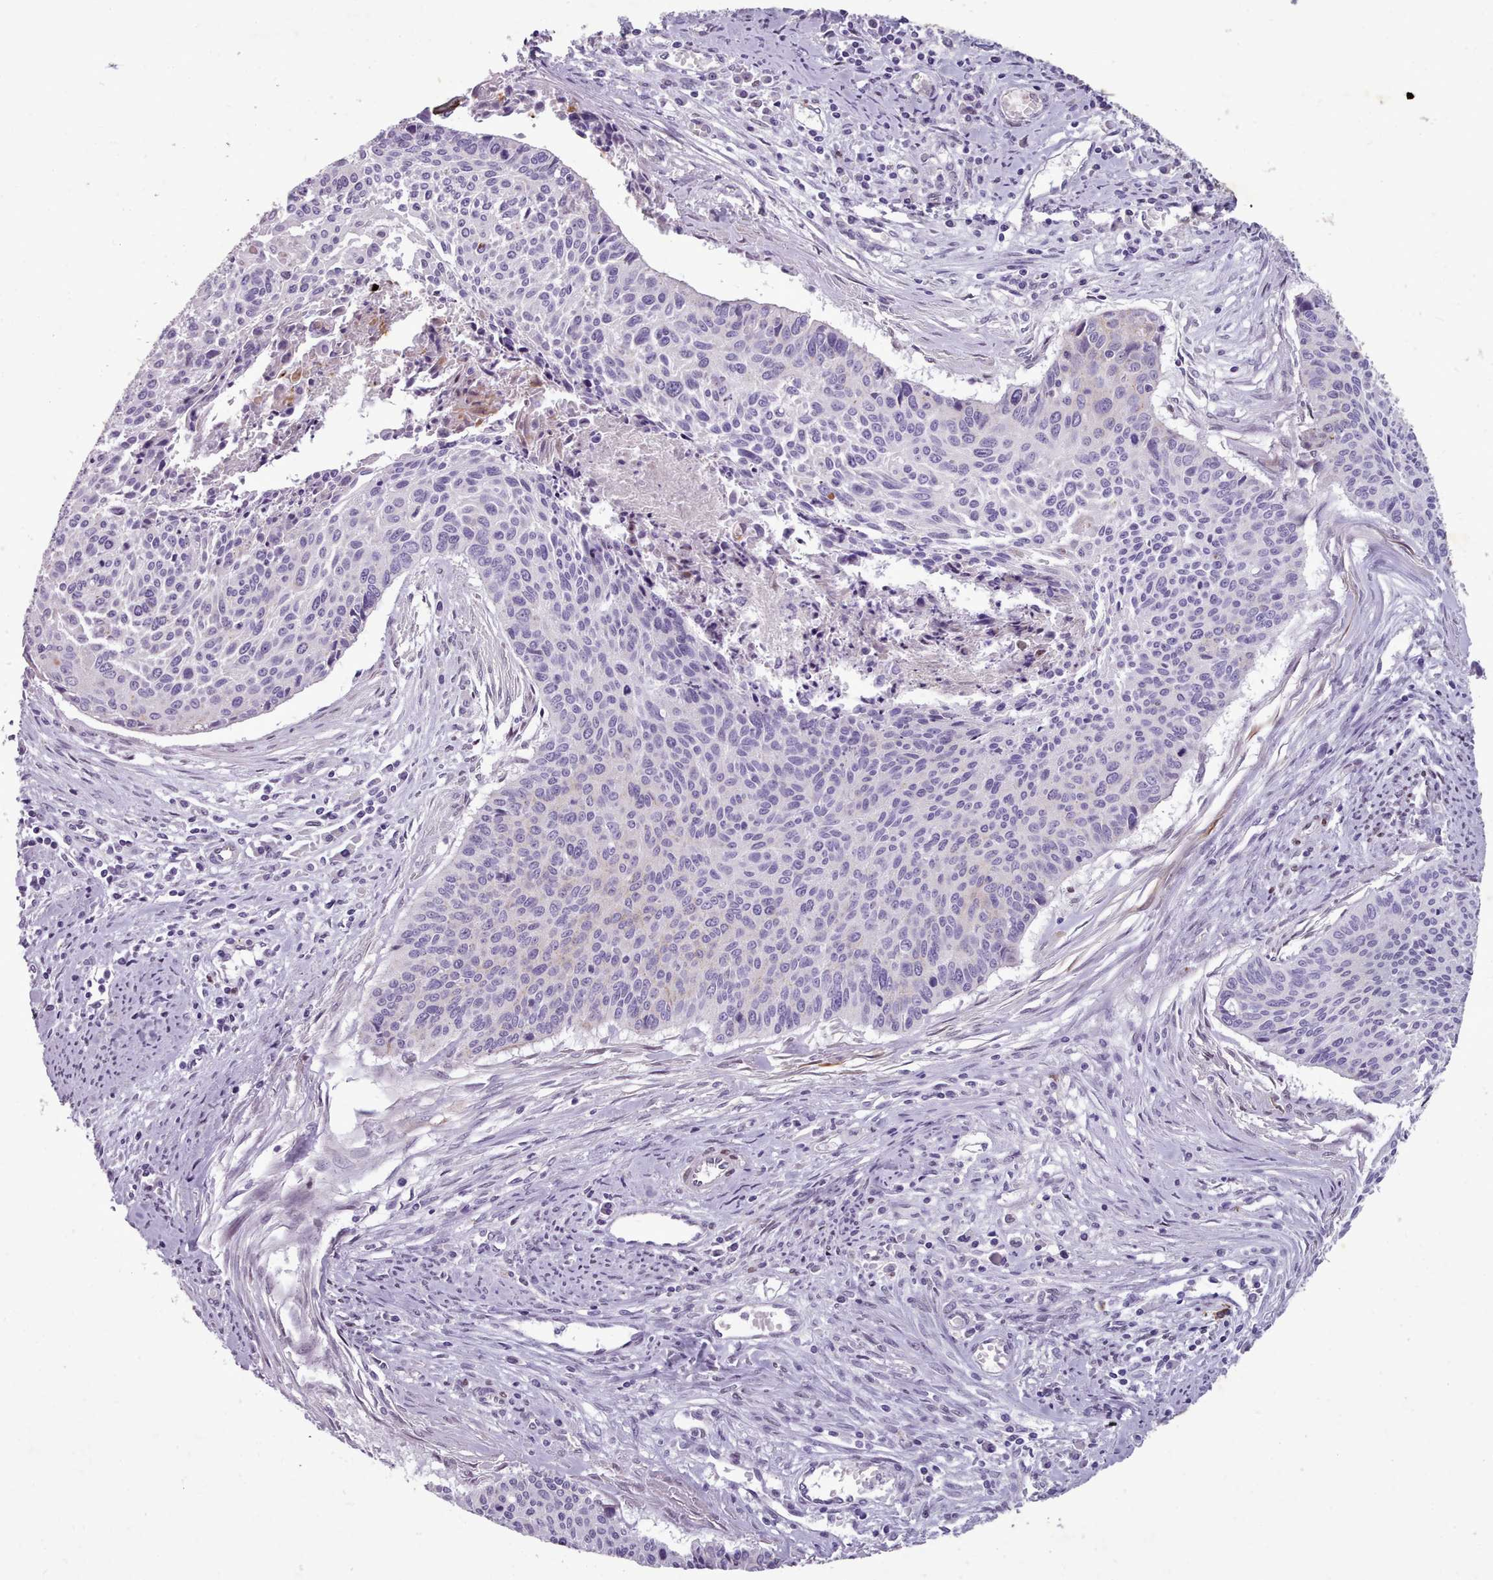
{"staining": {"intensity": "negative", "quantity": "none", "location": "none"}, "tissue": "cervical cancer", "cell_type": "Tumor cells", "image_type": "cancer", "snomed": [{"axis": "morphology", "description": "Squamous cell carcinoma, NOS"}, {"axis": "topography", "description": "Cervix"}], "caption": "This is an immunohistochemistry photomicrograph of squamous cell carcinoma (cervical). There is no staining in tumor cells.", "gene": "KCNT2", "patient": {"sex": "female", "age": 55}}